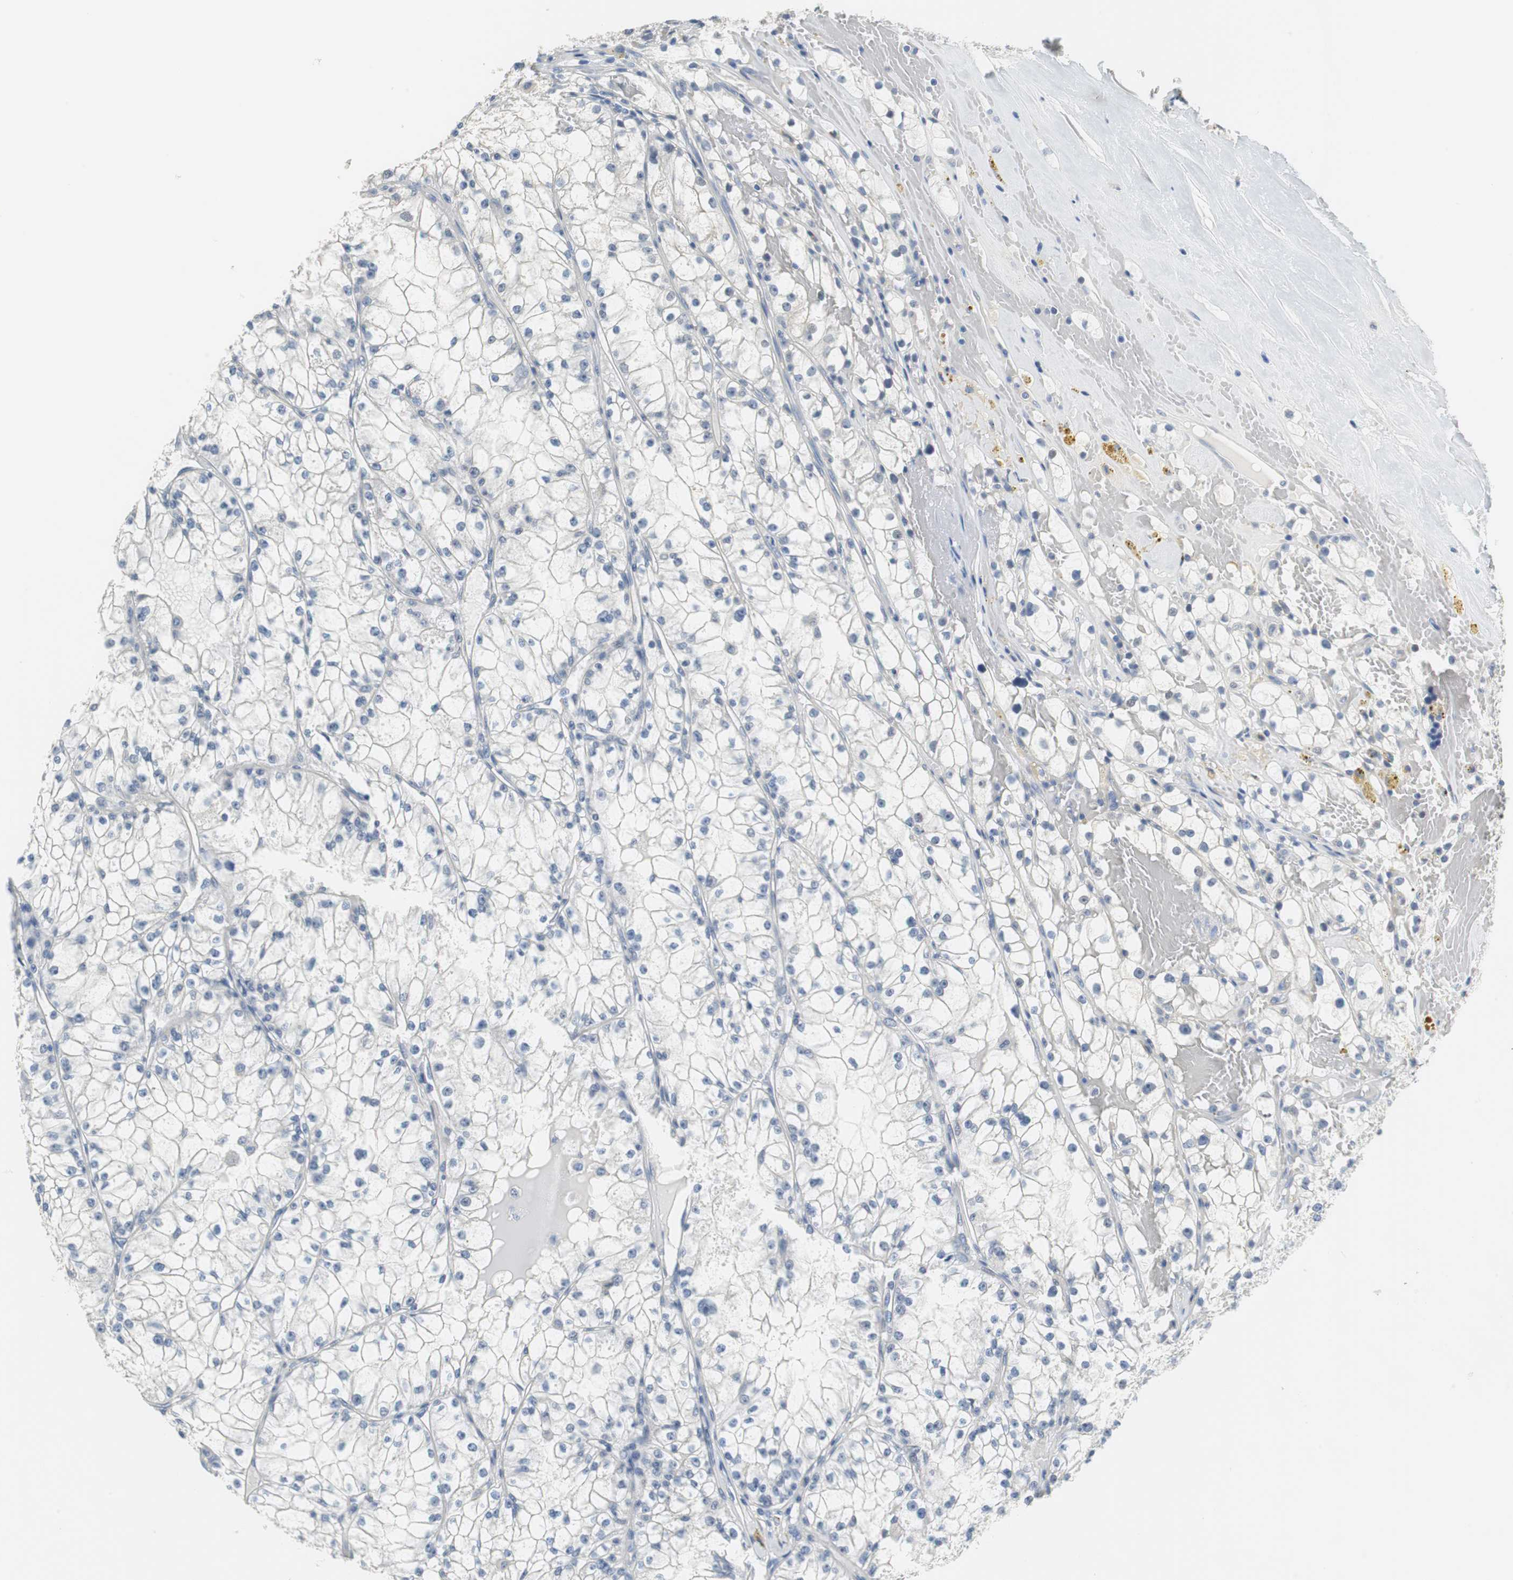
{"staining": {"intensity": "negative", "quantity": "none", "location": "none"}, "tissue": "renal cancer", "cell_type": "Tumor cells", "image_type": "cancer", "snomed": [{"axis": "morphology", "description": "Adenocarcinoma, NOS"}, {"axis": "topography", "description": "Kidney"}], "caption": "An immunohistochemistry photomicrograph of renal cancer is shown. There is no staining in tumor cells of renal cancer. (Stains: DAB (3,3'-diaminobenzidine) immunohistochemistry with hematoxylin counter stain, Microscopy: brightfield microscopy at high magnification).", "gene": "MUC7", "patient": {"sex": "male", "age": 56}}